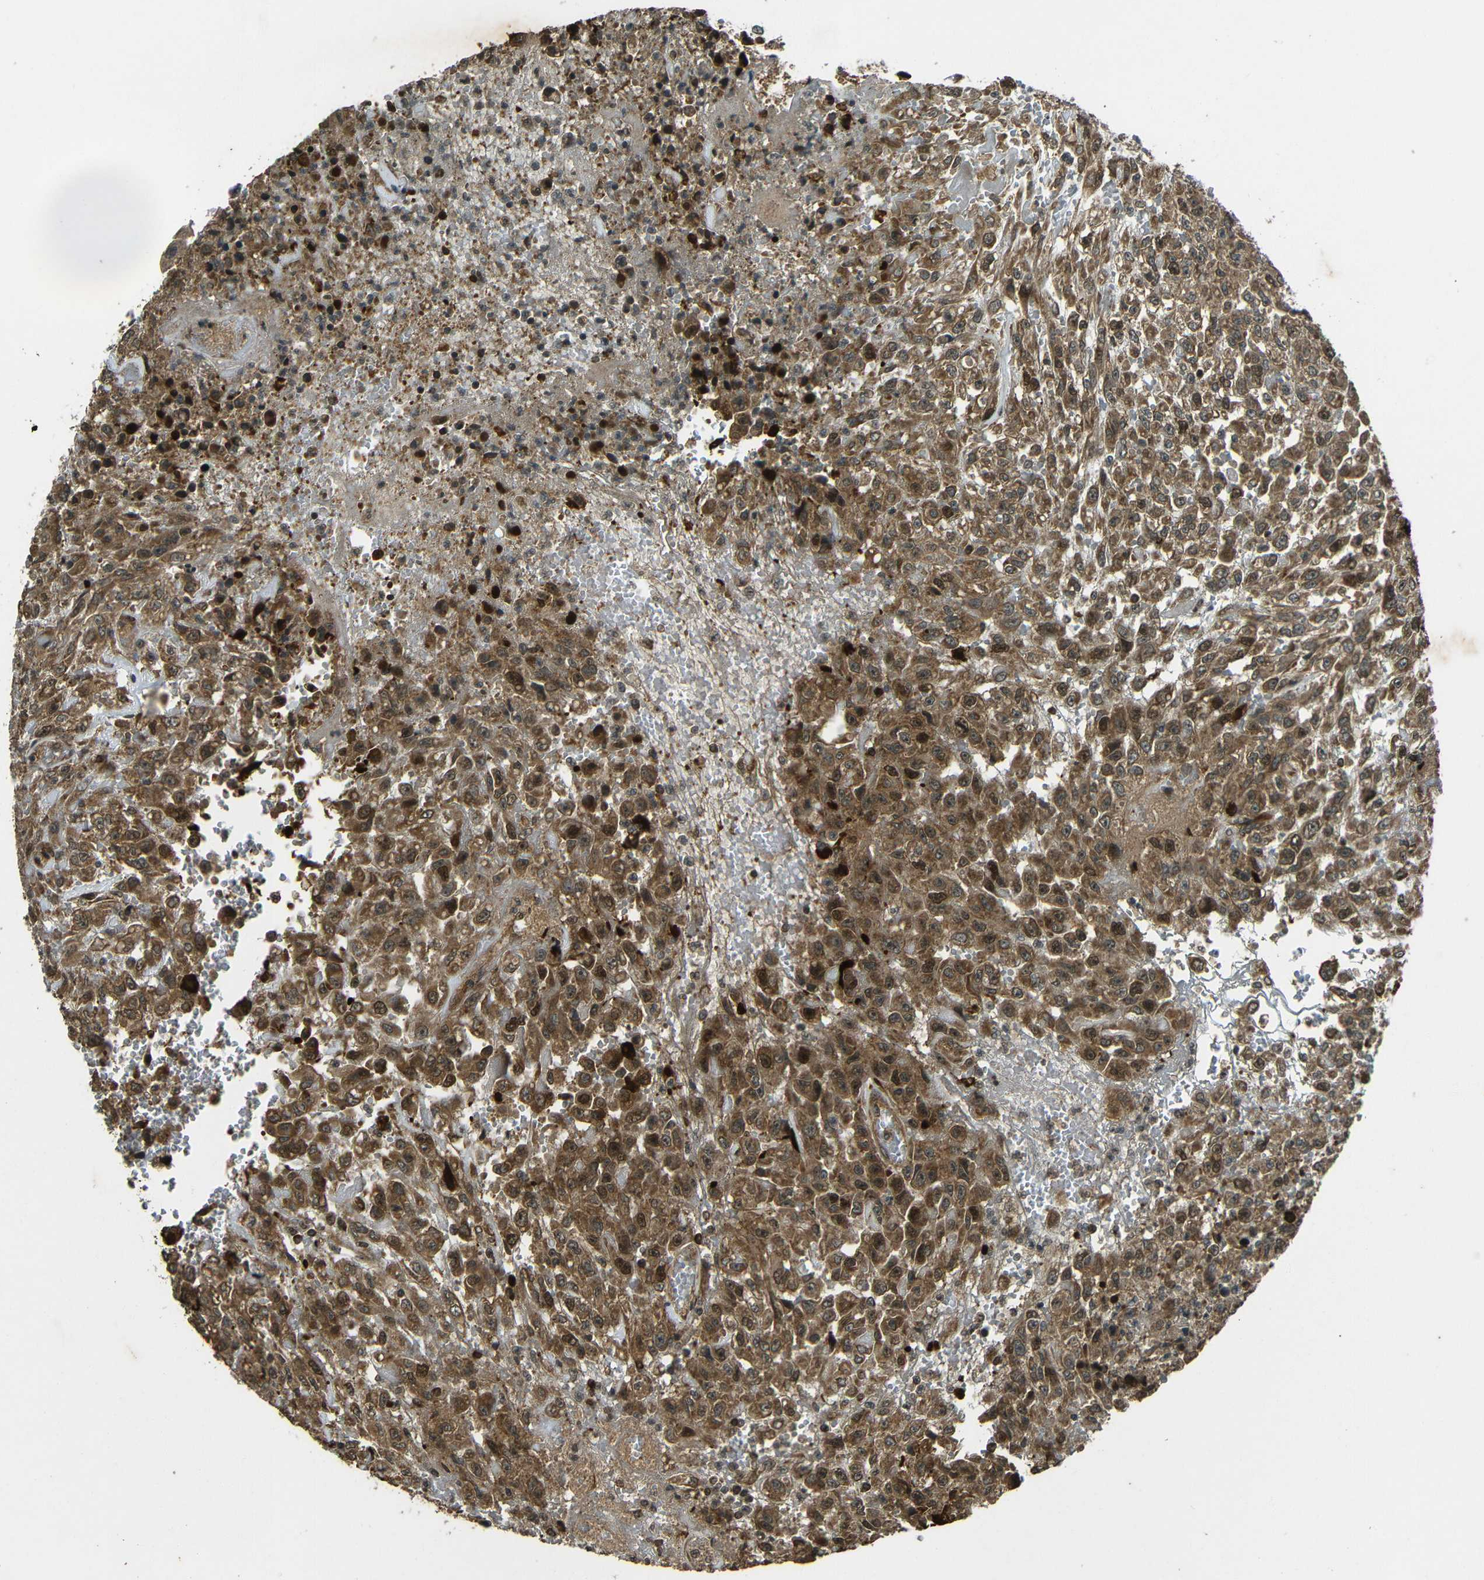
{"staining": {"intensity": "moderate", "quantity": ">75%", "location": "cytoplasmic/membranous,nuclear"}, "tissue": "urothelial cancer", "cell_type": "Tumor cells", "image_type": "cancer", "snomed": [{"axis": "morphology", "description": "Urothelial carcinoma, High grade"}, {"axis": "topography", "description": "Urinary bladder"}], "caption": "A high-resolution micrograph shows immunohistochemistry staining of urothelial carcinoma (high-grade), which displays moderate cytoplasmic/membranous and nuclear expression in approximately >75% of tumor cells.", "gene": "PLK2", "patient": {"sex": "male", "age": 46}}